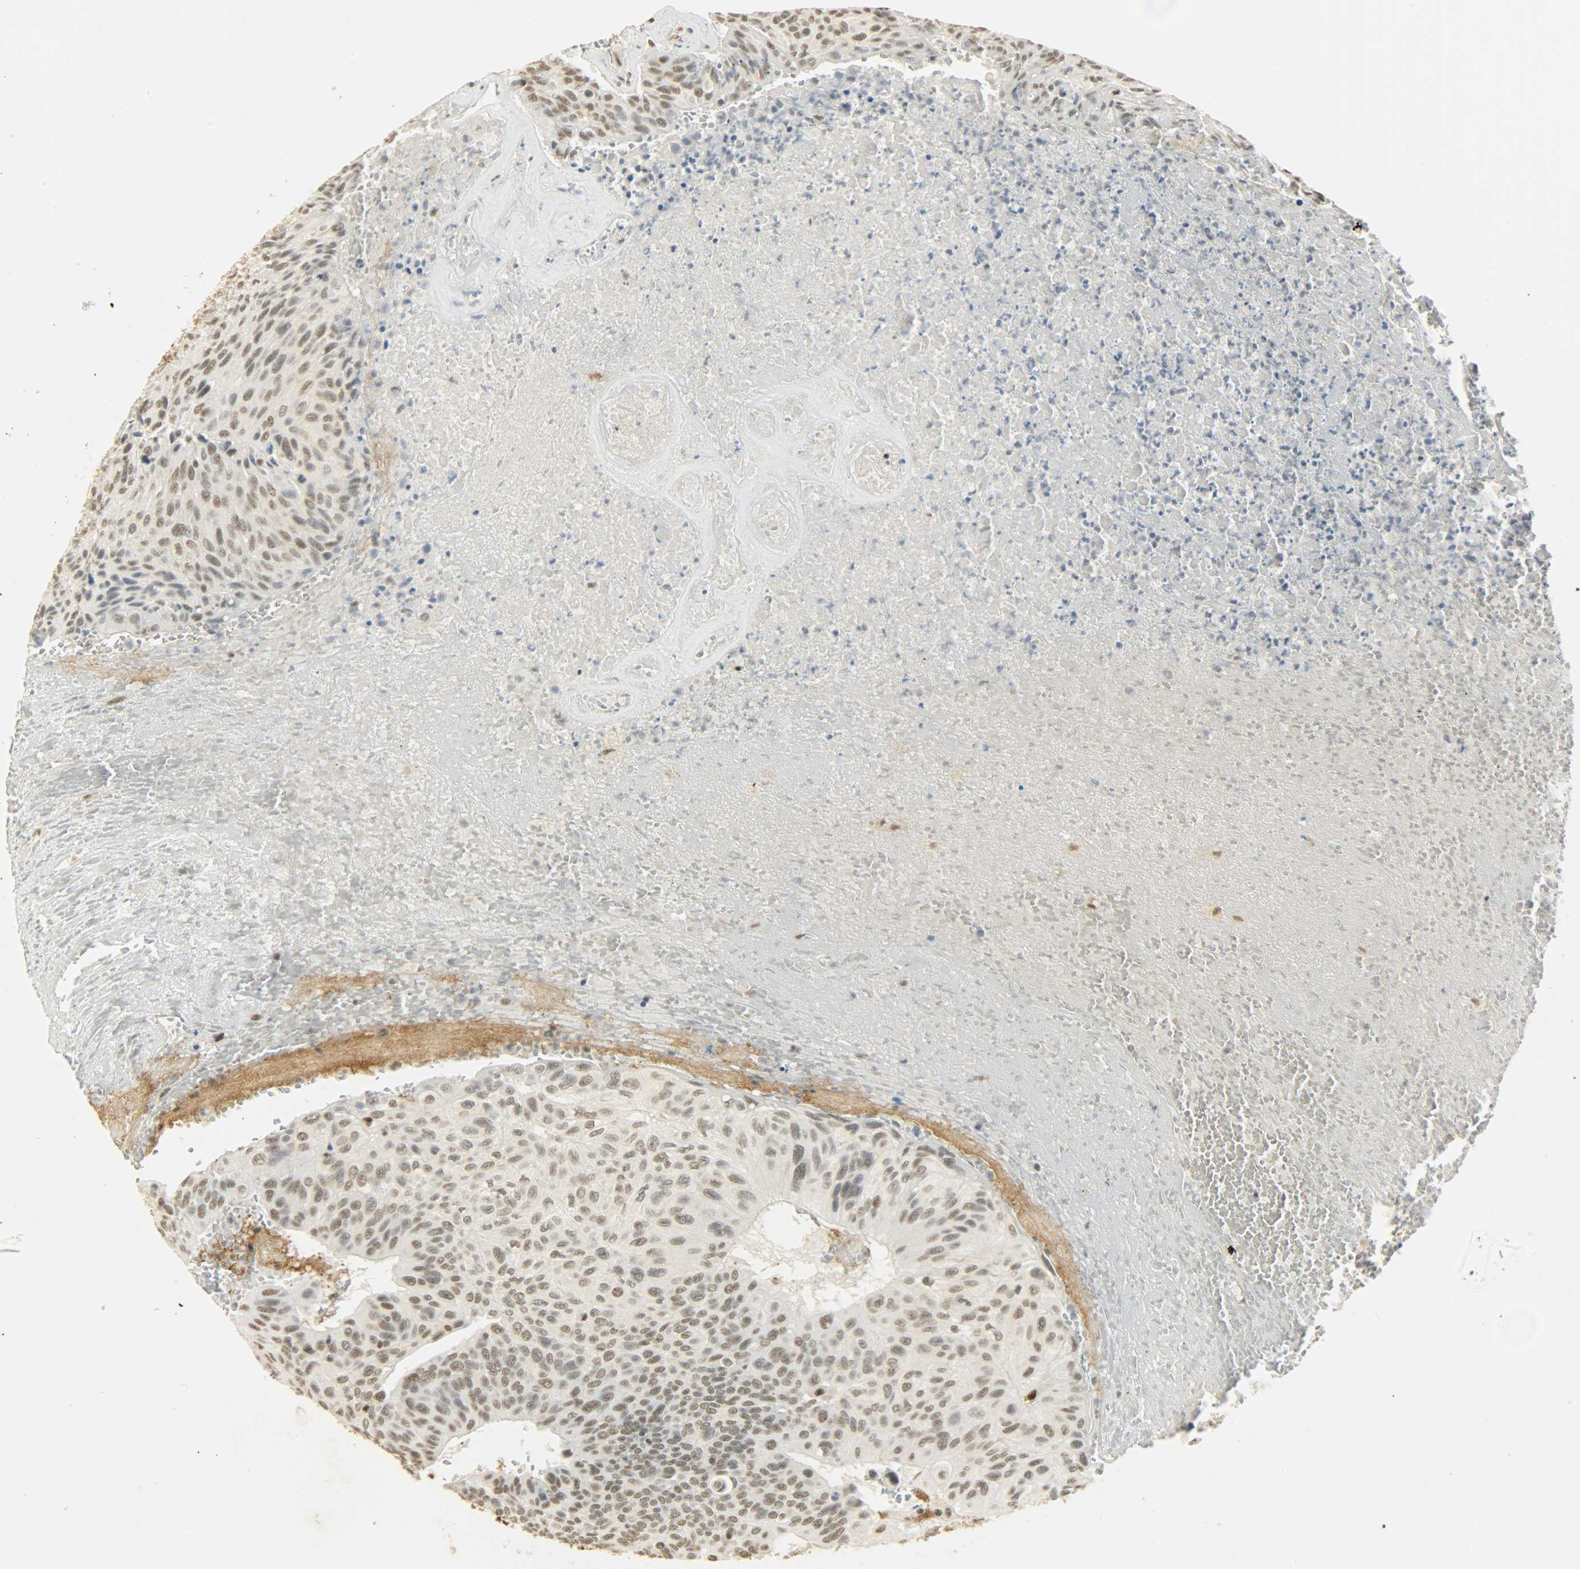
{"staining": {"intensity": "weak", "quantity": ">75%", "location": "nuclear"}, "tissue": "urothelial cancer", "cell_type": "Tumor cells", "image_type": "cancer", "snomed": [{"axis": "morphology", "description": "Urothelial carcinoma, High grade"}, {"axis": "topography", "description": "Urinary bladder"}], "caption": "Immunohistochemical staining of urothelial carcinoma (high-grade) exhibits weak nuclear protein staining in about >75% of tumor cells. The protein is stained brown, and the nuclei are stained in blue (DAB (3,3'-diaminobenzidine) IHC with brightfield microscopy, high magnification).", "gene": "NGFR", "patient": {"sex": "male", "age": 66}}